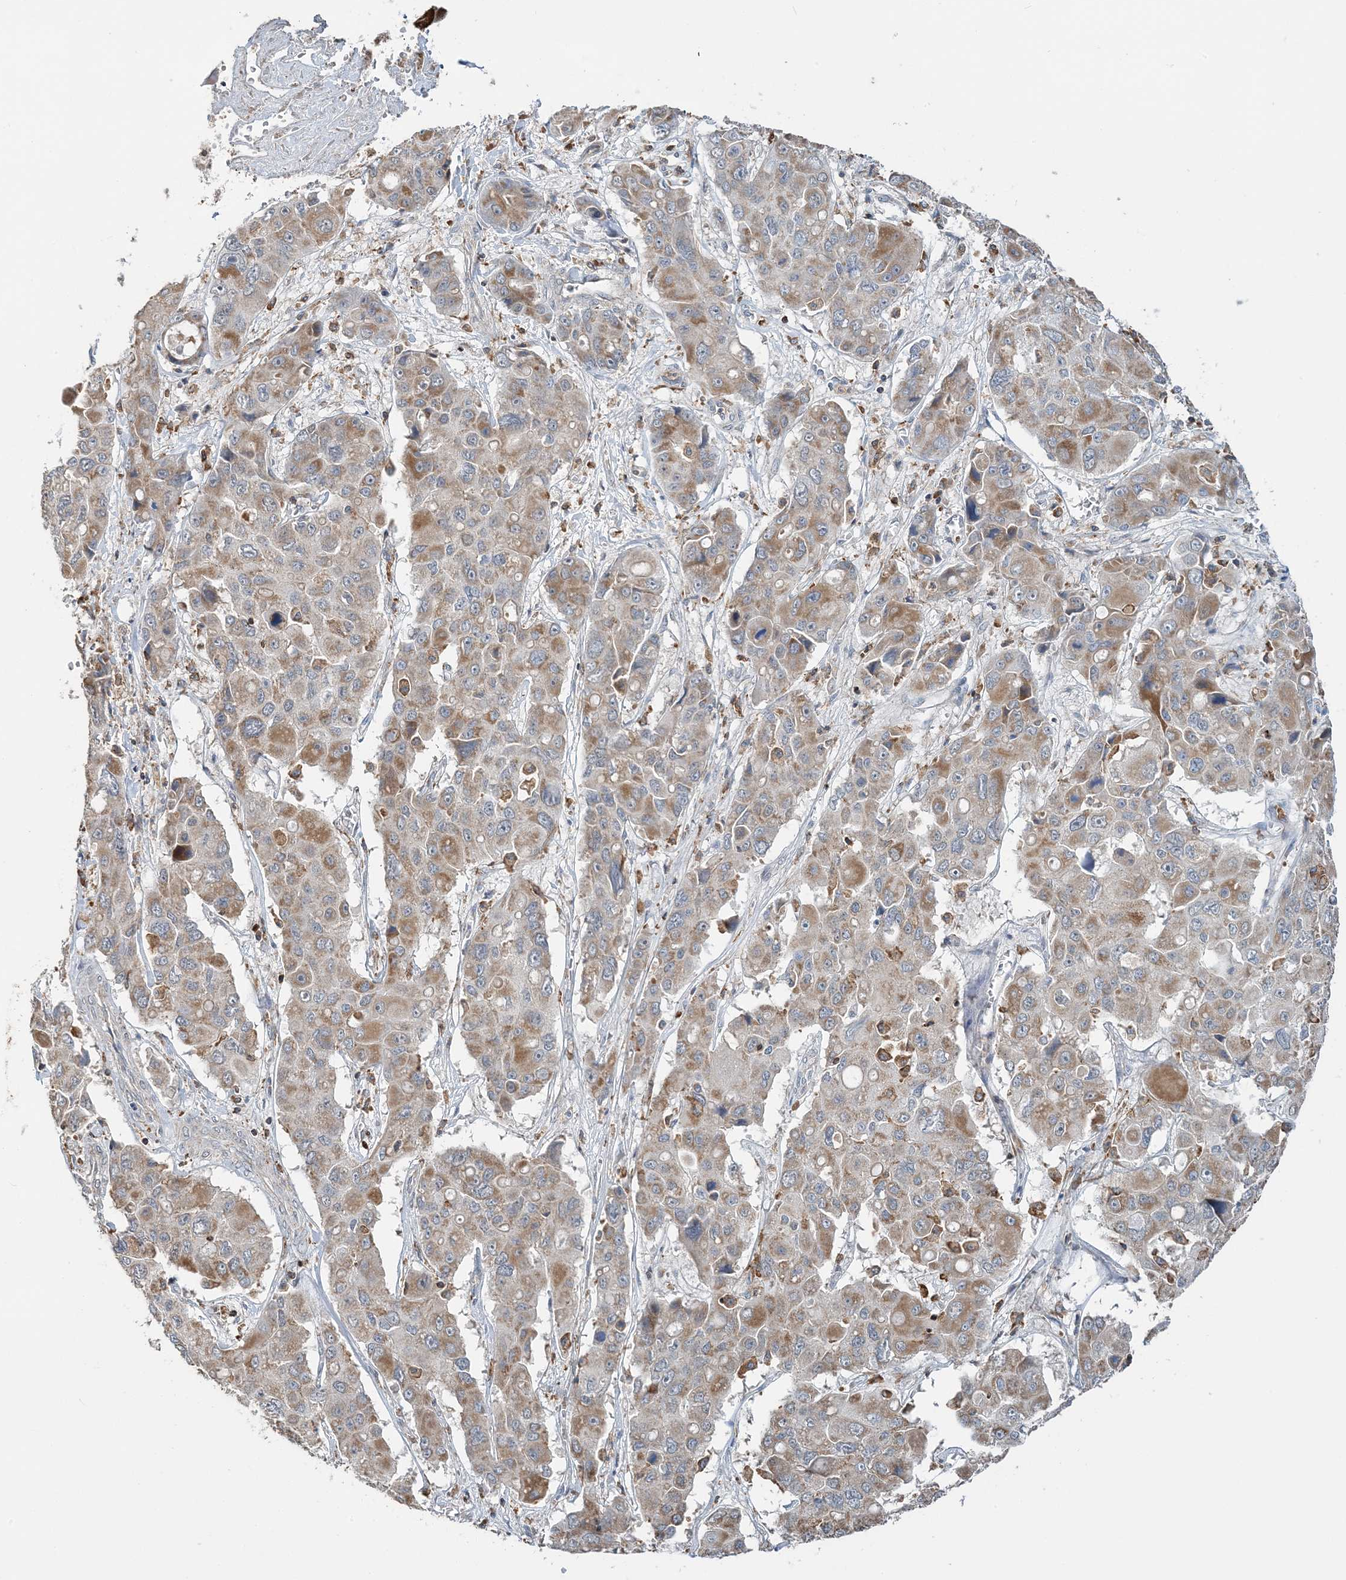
{"staining": {"intensity": "moderate", "quantity": ">75%", "location": "cytoplasmic/membranous"}, "tissue": "liver cancer", "cell_type": "Tumor cells", "image_type": "cancer", "snomed": [{"axis": "morphology", "description": "Cholangiocarcinoma"}, {"axis": "topography", "description": "Liver"}], "caption": "Tumor cells demonstrate medium levels of moderate cytoplasmic/membranous staining in about >75% of cells in liver cancer (cholangiocarcinoma). (IHC, brightfield microscopy, high magnification).", "gene": "TMLHE", "patient": {"sex": "male", "age": 67}}